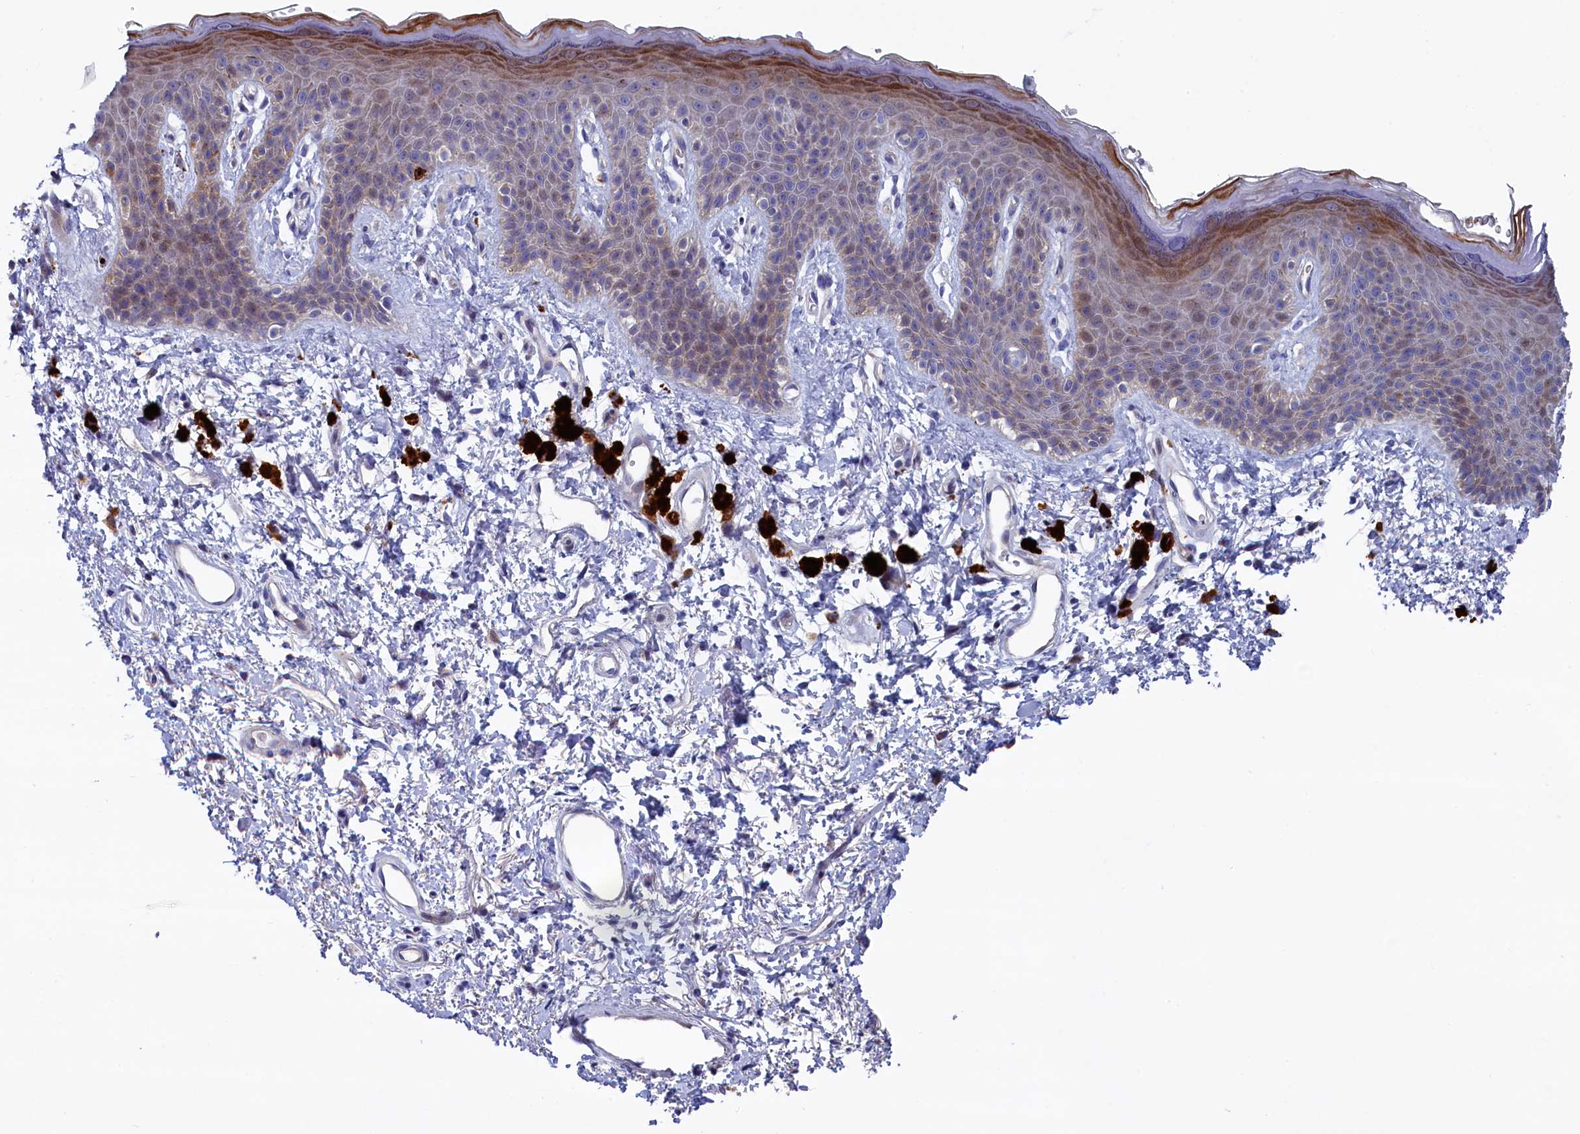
{"staining": {"intensity": "moderate", "quantity": "<25%", "location": "cytoplasmic/membranous"}, "tissue": "skin", "cell_type": "Epidermal cells", "image_type": "normal", "snomed": [{"axis": "morphology", "description": "Normal tissue, NOS"}, {"axis": "topography", "description": "Anal"}], "caption": "IHC image of benign human skin stained for a protein (brown), which exhibits low levels of moderate cytoplasmic/membranous positivity in approximately <25% of epidermal cells.", "gene": "NUDT7", "patient": {"sex": "female", "age": 46}}